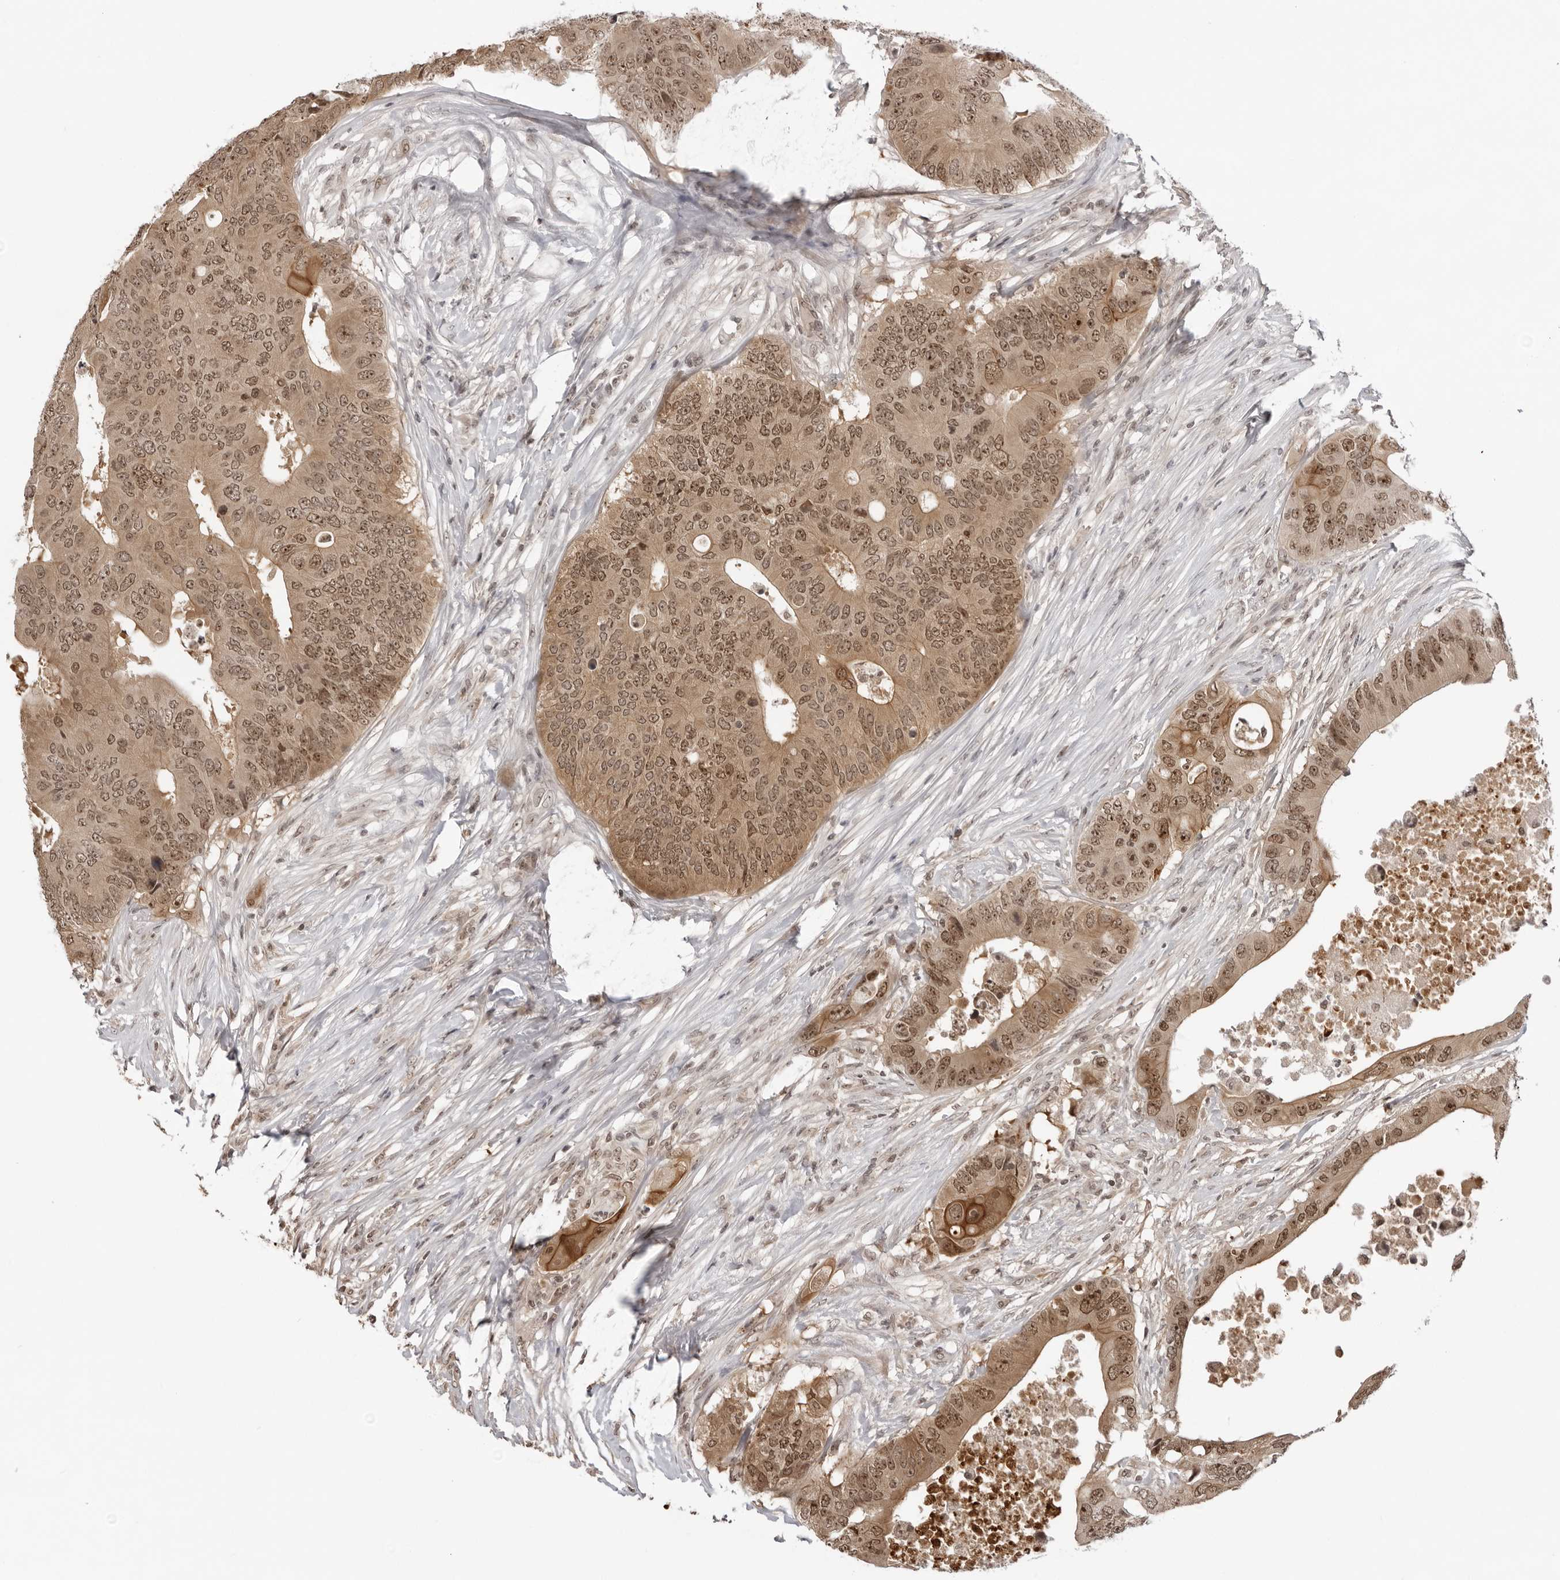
{"staining": {"intensity": "moderate", "quantity": ">75%", "location": "cytoplasmic/membranous,nuclear"}, "tissue": "colorectal cancer", "cell_type": "Tumor cells", "image_type": "cancer", "snomed": [{"axis": "morphology", "description": "Adenocarcinoma, NOS"}, {"axis": "topography", "description": "Colon"}], "caption": "Tumor cells show moderate cytoplasmic/membranous and nuclear staining in approximately >75% of cells in colorectal adenocarcinoma.", "gene": "EXOSC10", "patient": {"sex": "male", "age": 71}}